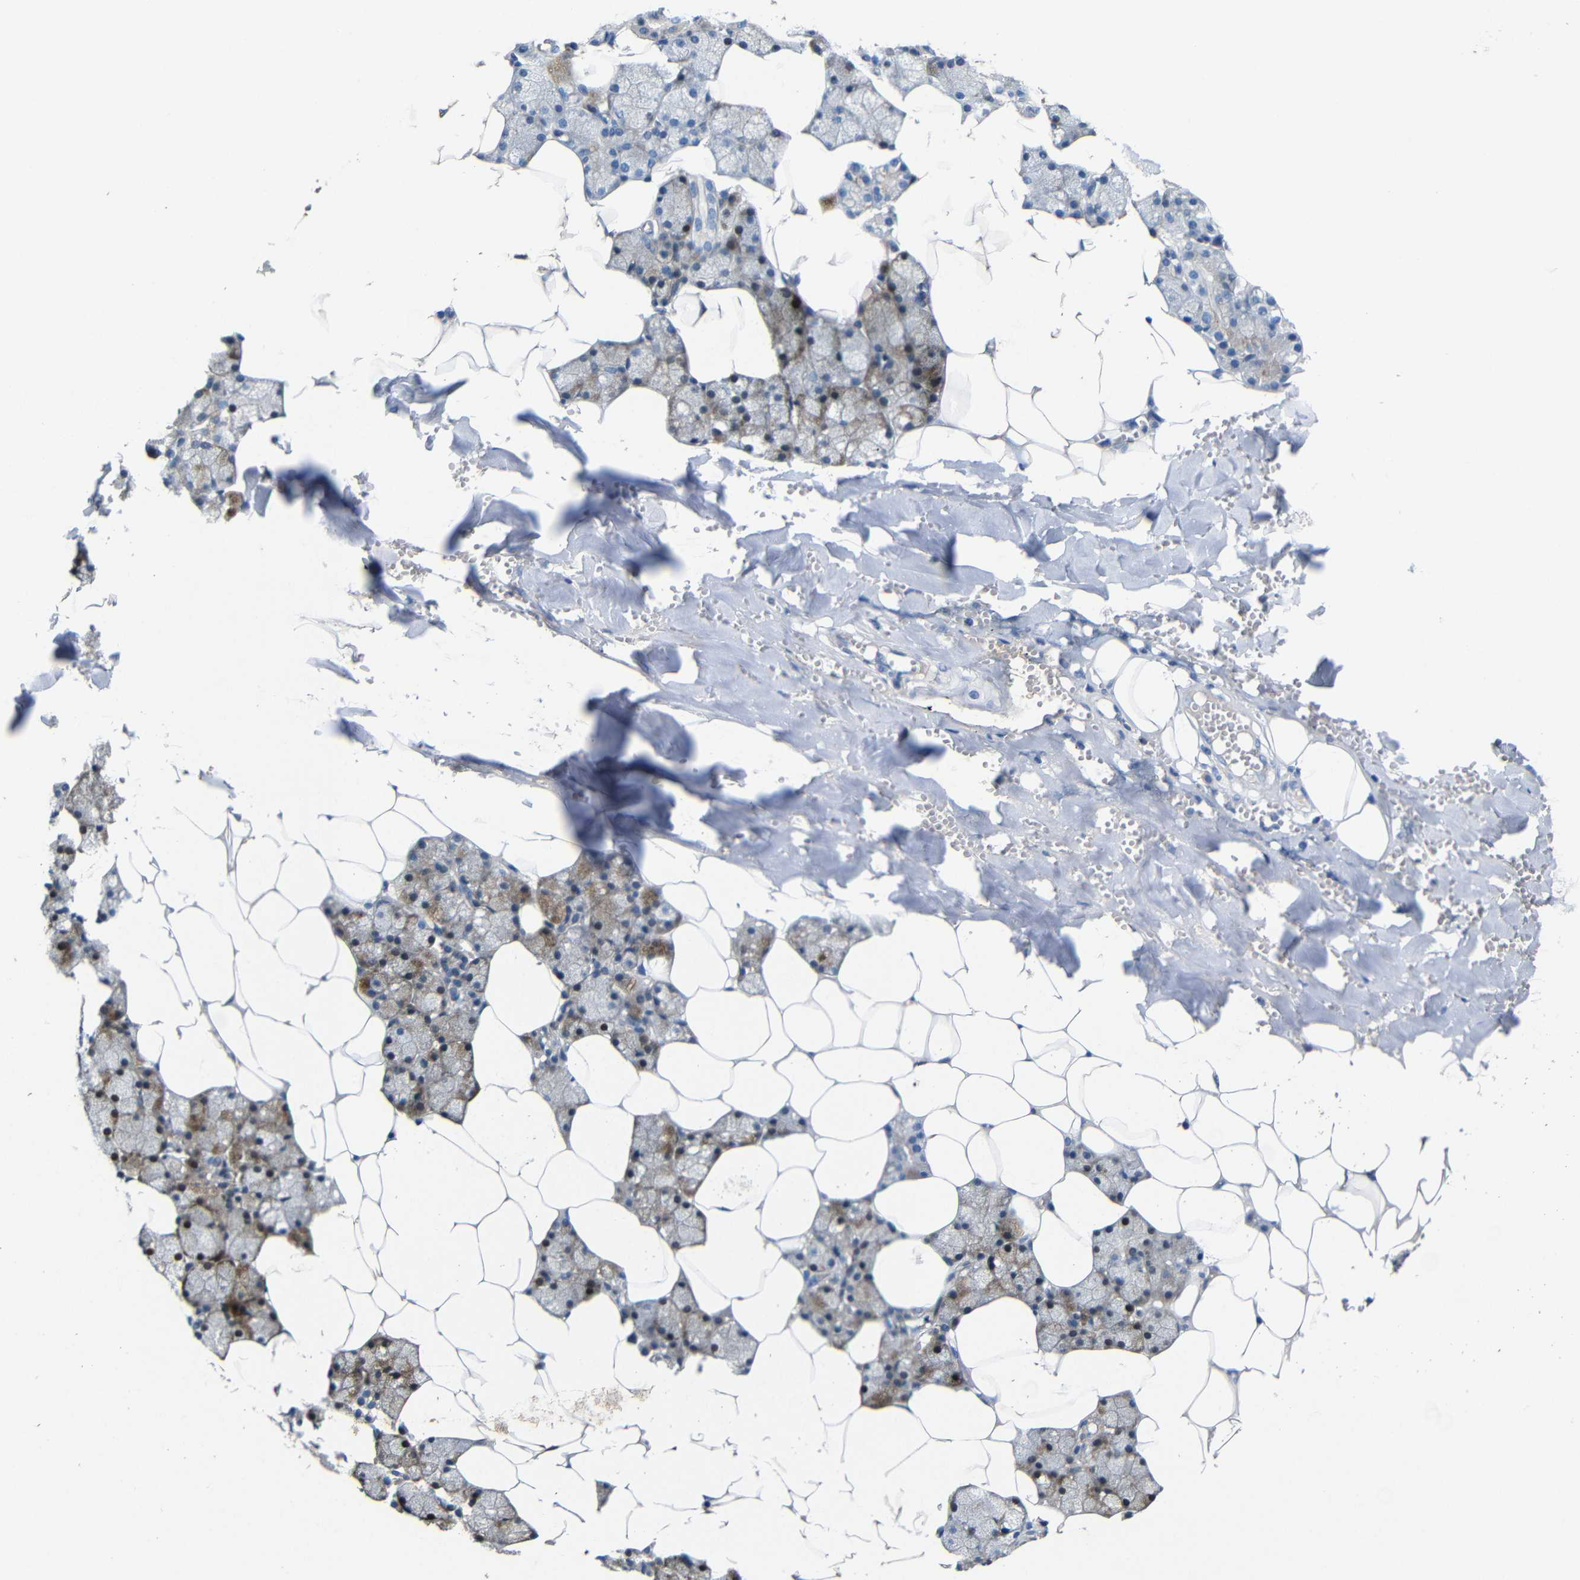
{"staining": {"intensity": "weak", "quantity": "<25%", "location": "cytoplasmic/membranous"}, "tissue": "salivary gland", "cell_type": "Glandular cells", "image_type": "normal", "snomed": [{"axis": "morphology", "description": "Normal tissue, NOS"}, {"axis": "topography", "description": "Salivary gland"}], "caption": "Glandular cells show no significant positivity in benign salivary gland.", "gene": "ACKR2", "patient": {"sex": "male", "age": 62}}